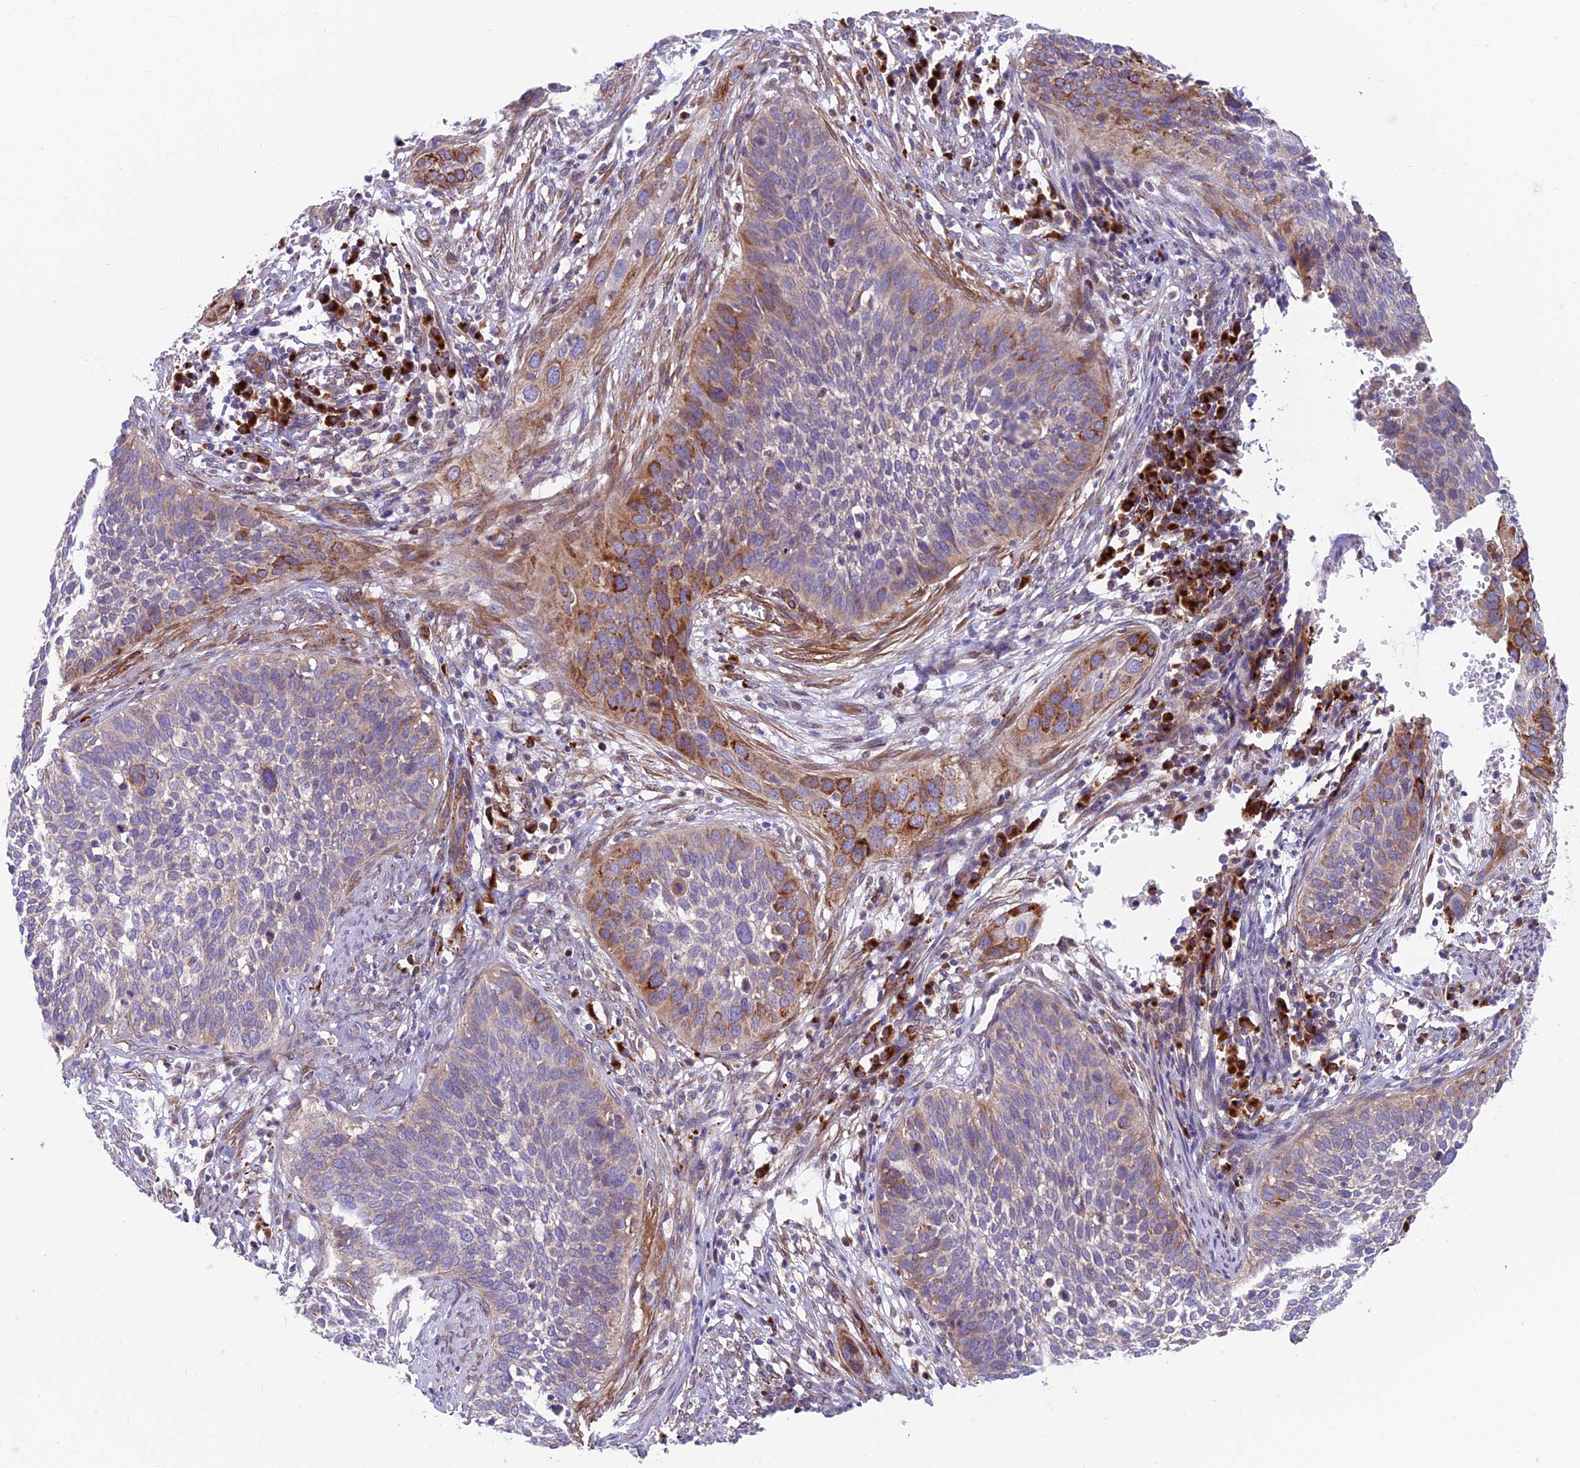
{"staining": {"intensity": "moderate", "quantity": "<25%", "location": "cytoplasmic/membranous"}, "tissue": "cervical cancer", "cell_type": "Tumor cells", "image_type": "cancer", "snomed": [{"axis": "morphology", "description": "Squamous cell carcinoma, NOS"}, {"axis": "topography", "description": "Cervix"}], "caption": "Human cervical cancer (squamous cell carcinoma) stained with a brown dye exhibits moderate cytoplasmic/membranous positive staining in about <25% of tumor cells.", "gene": "TBC1D20", "patient": {"sex": "female", "age": 34}}